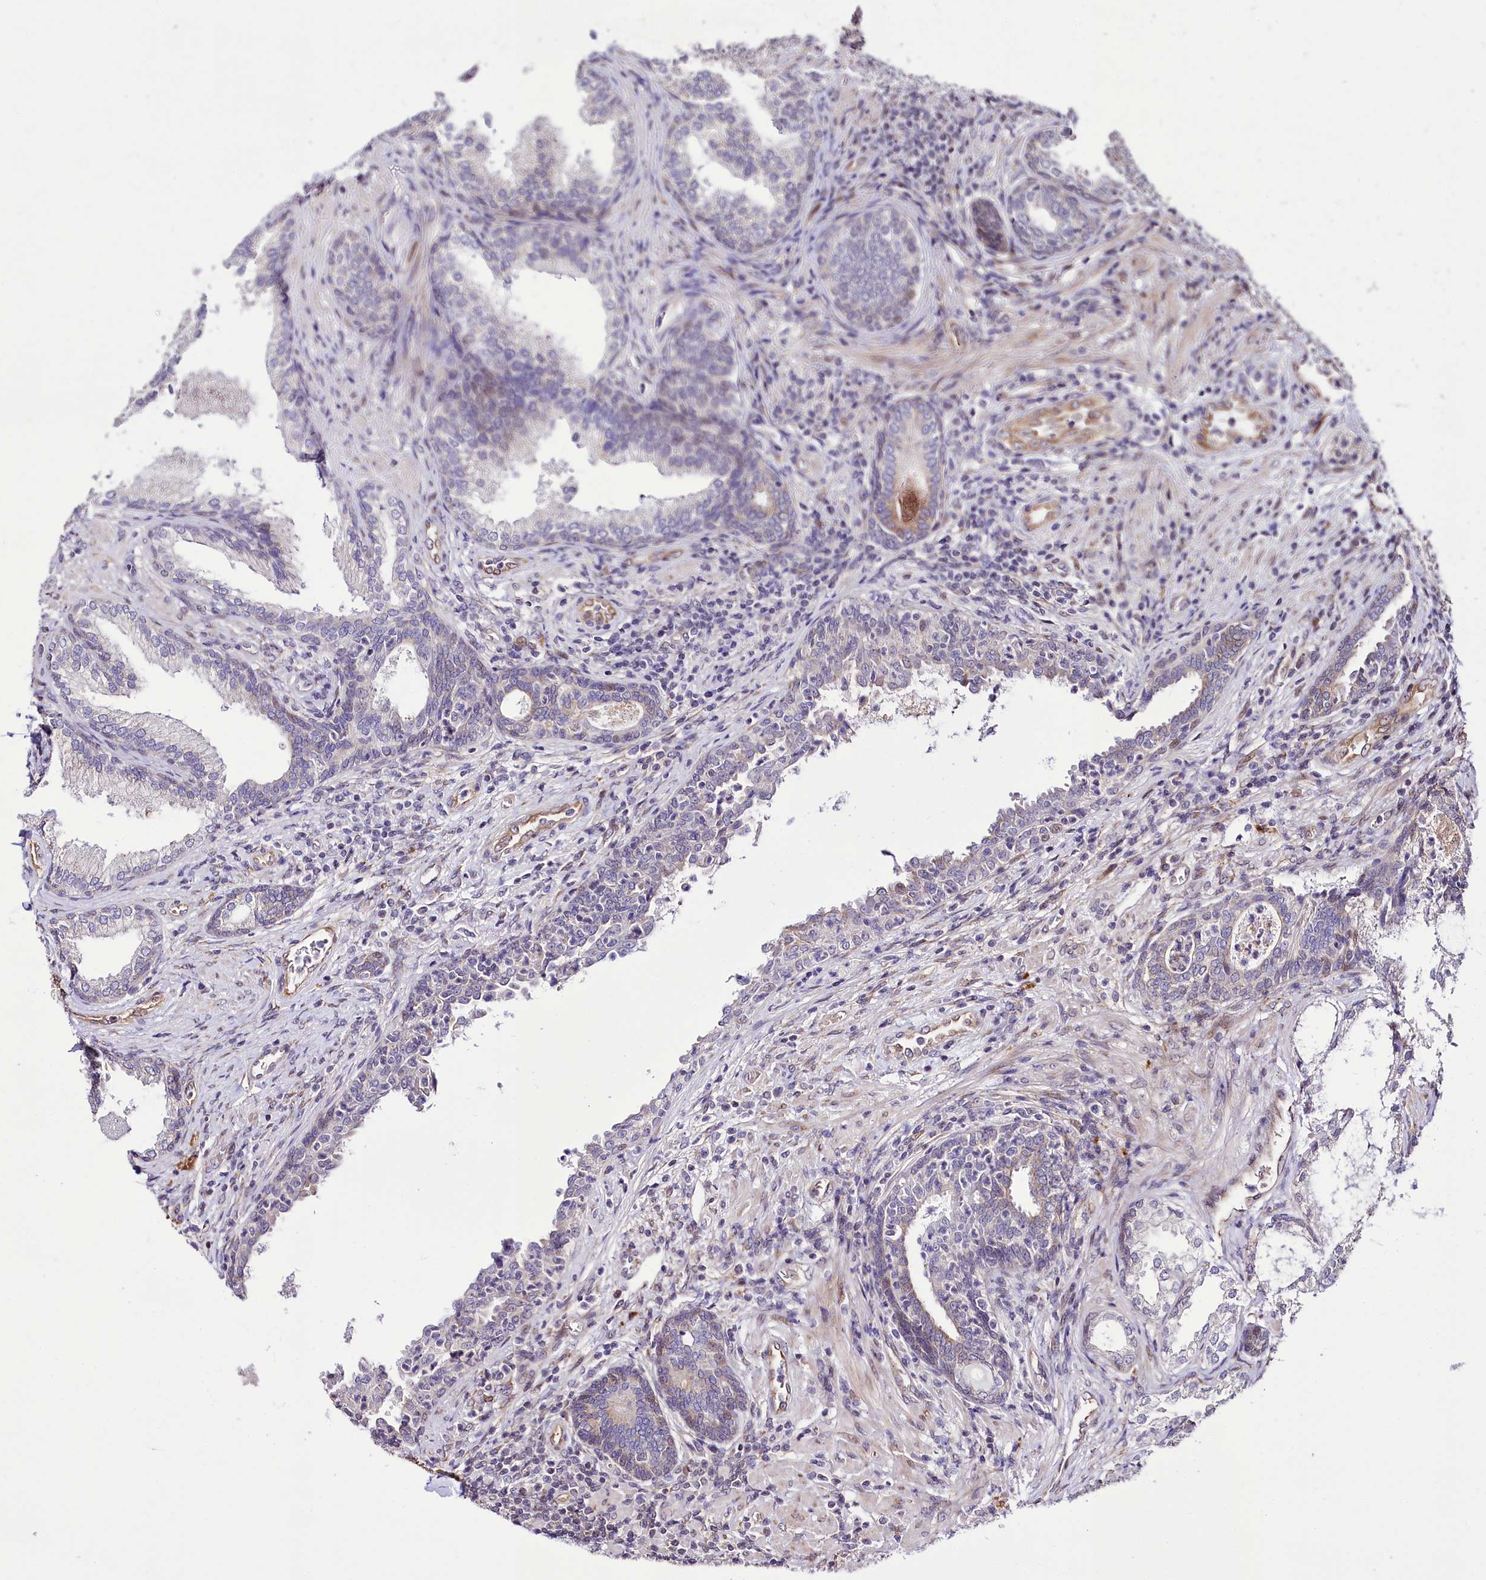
{"staining": {"intensity": "moderate", "quantity": "<25%", "location": "cytoplasmic/membranous"}, "tissue": "prostate", "cell_type": "Glandular cells", "image_type": "normal", "snomed": [{"axis": "morphology", "description": "Normal tissue, NOS"}, {"axis": "topography", "description": "Prostate"}], "caption": "Immunohistochemistry (DAB (3,3'-diaminobenzidine)) staining of unremarkable prostate displays moderate cytoplasmic/membranous protein expression in approximately <25% of glandular cells.", "gene": "CUTC", "patient": {"sex": "male", "age": 76}}